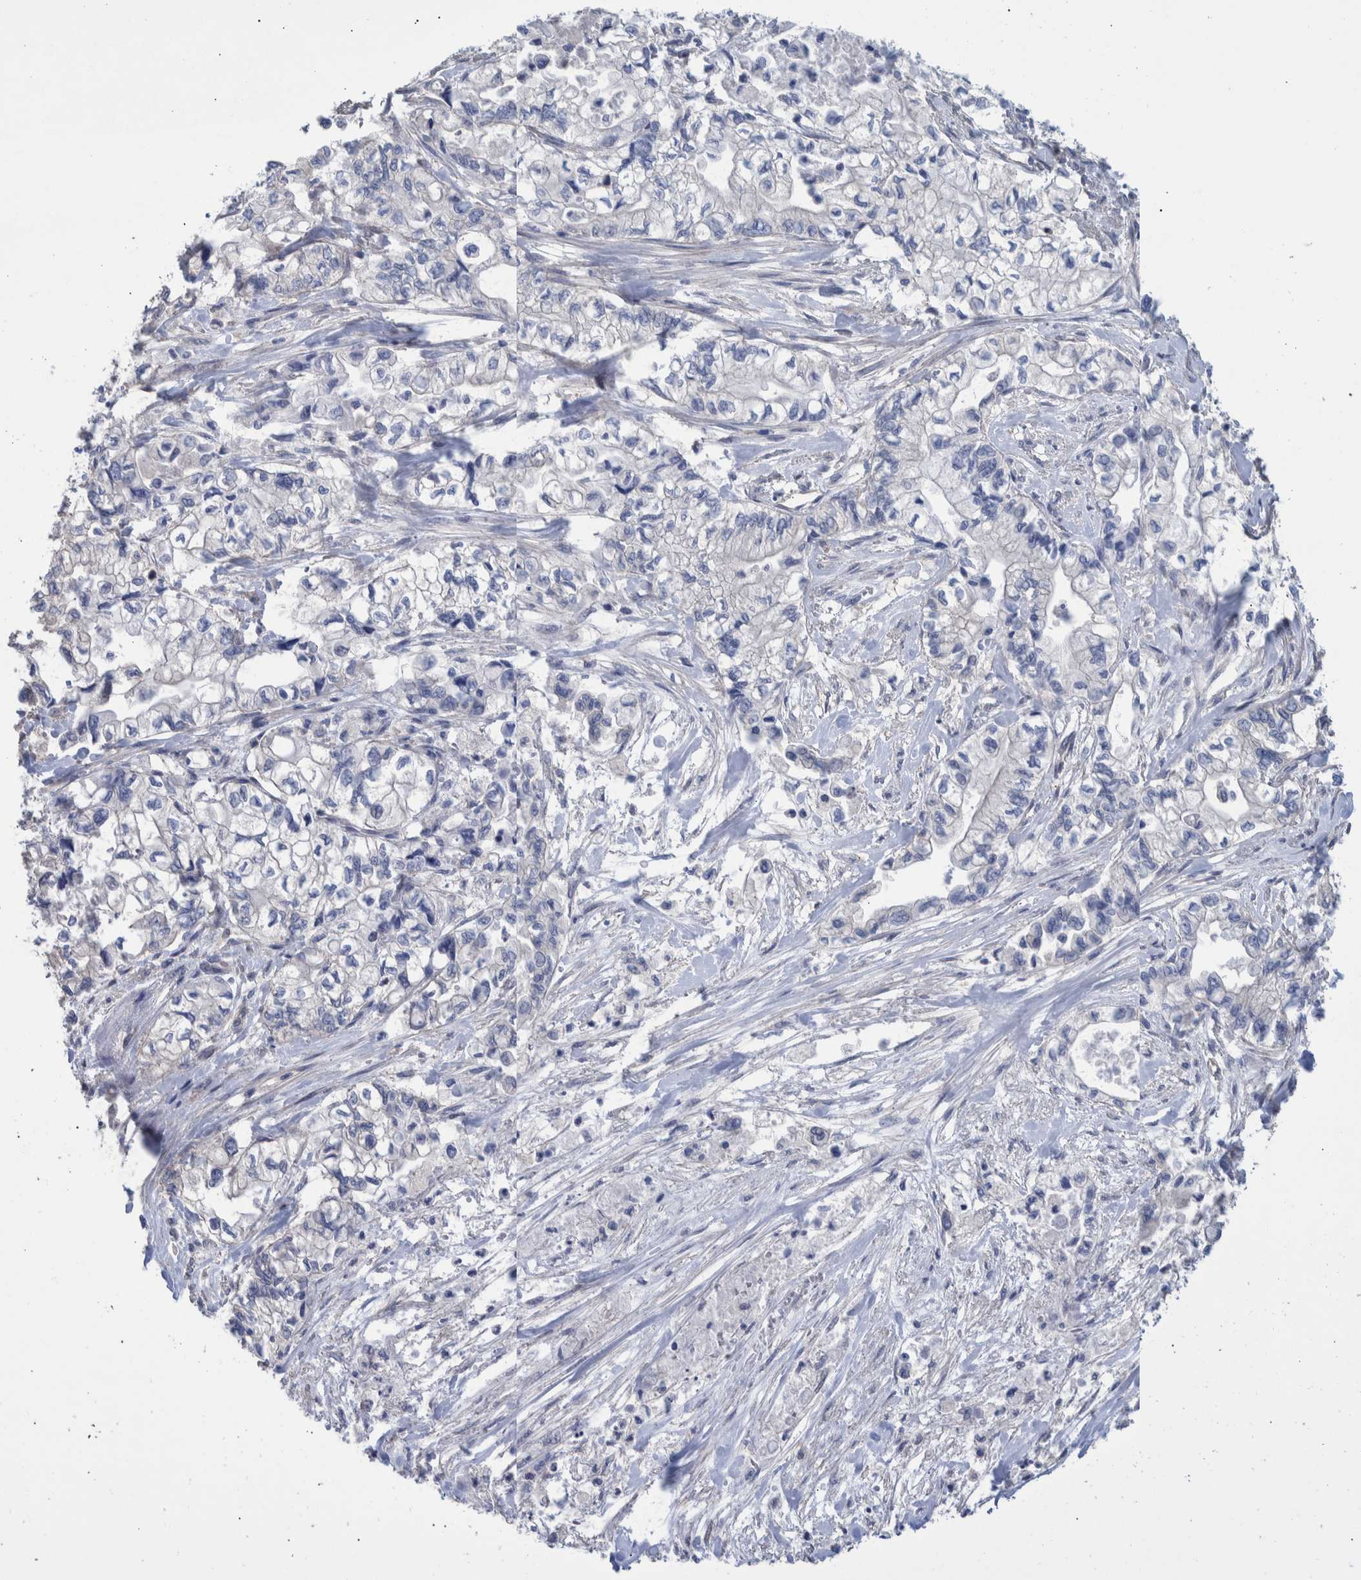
{"staining": {"intensity": "negative", "quantity": "none", "location": "none"}, "tissue": "pancreatic cancer", "cell_type": "Tumor cells", "image_type": "cancer", "snomed": [{"axis": "morphology", "description": "Adenocarcinoma, NOS"}, {"axis": "topography", "description": "Pancreas"}], "caption": "The photomicrograph reveals no significant expression in tumor cells of pancreatic adenocarcinoma.", "gene": "PPP3CC", "patient": {"sex": "male", "age": 79}}